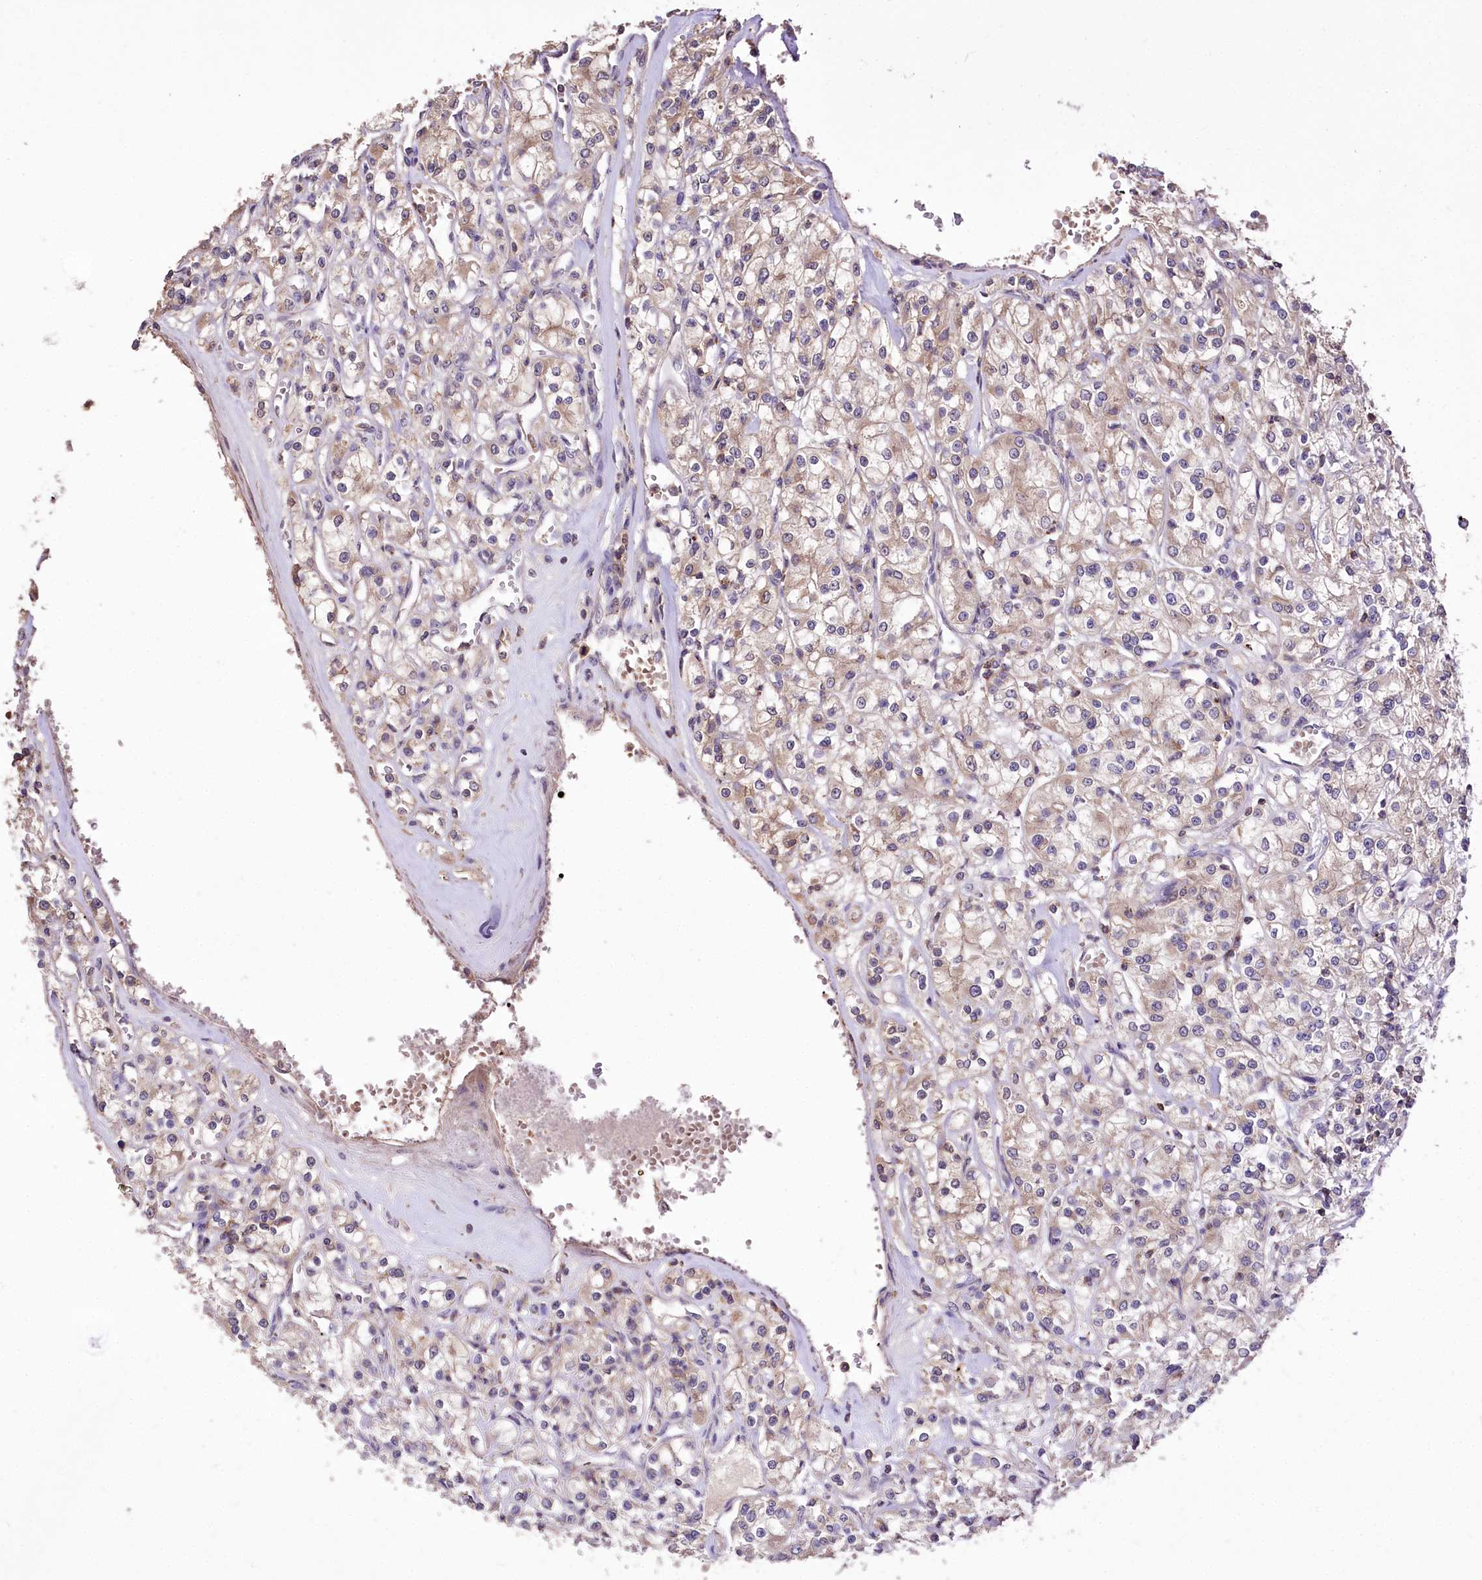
{"staining": {"intensity": "weak", "quantity": "<25%", "location": "cytoplasmic/membranous"}, "tissue": "renal cancer", "cell_type": "Tumor cells", "image_type": "cancer", "snomed": [{"axis": "morphology", "description": "Adenocarcinoma, NOS"}, {"axis": "topography", "description": "Kidney"}], "caption": "Tumor cells are negative for protein expression in human renal cancer (adenocarcinoma).", "gene": "SERGEF", "patient": {"sex": "female", "age": 59}}